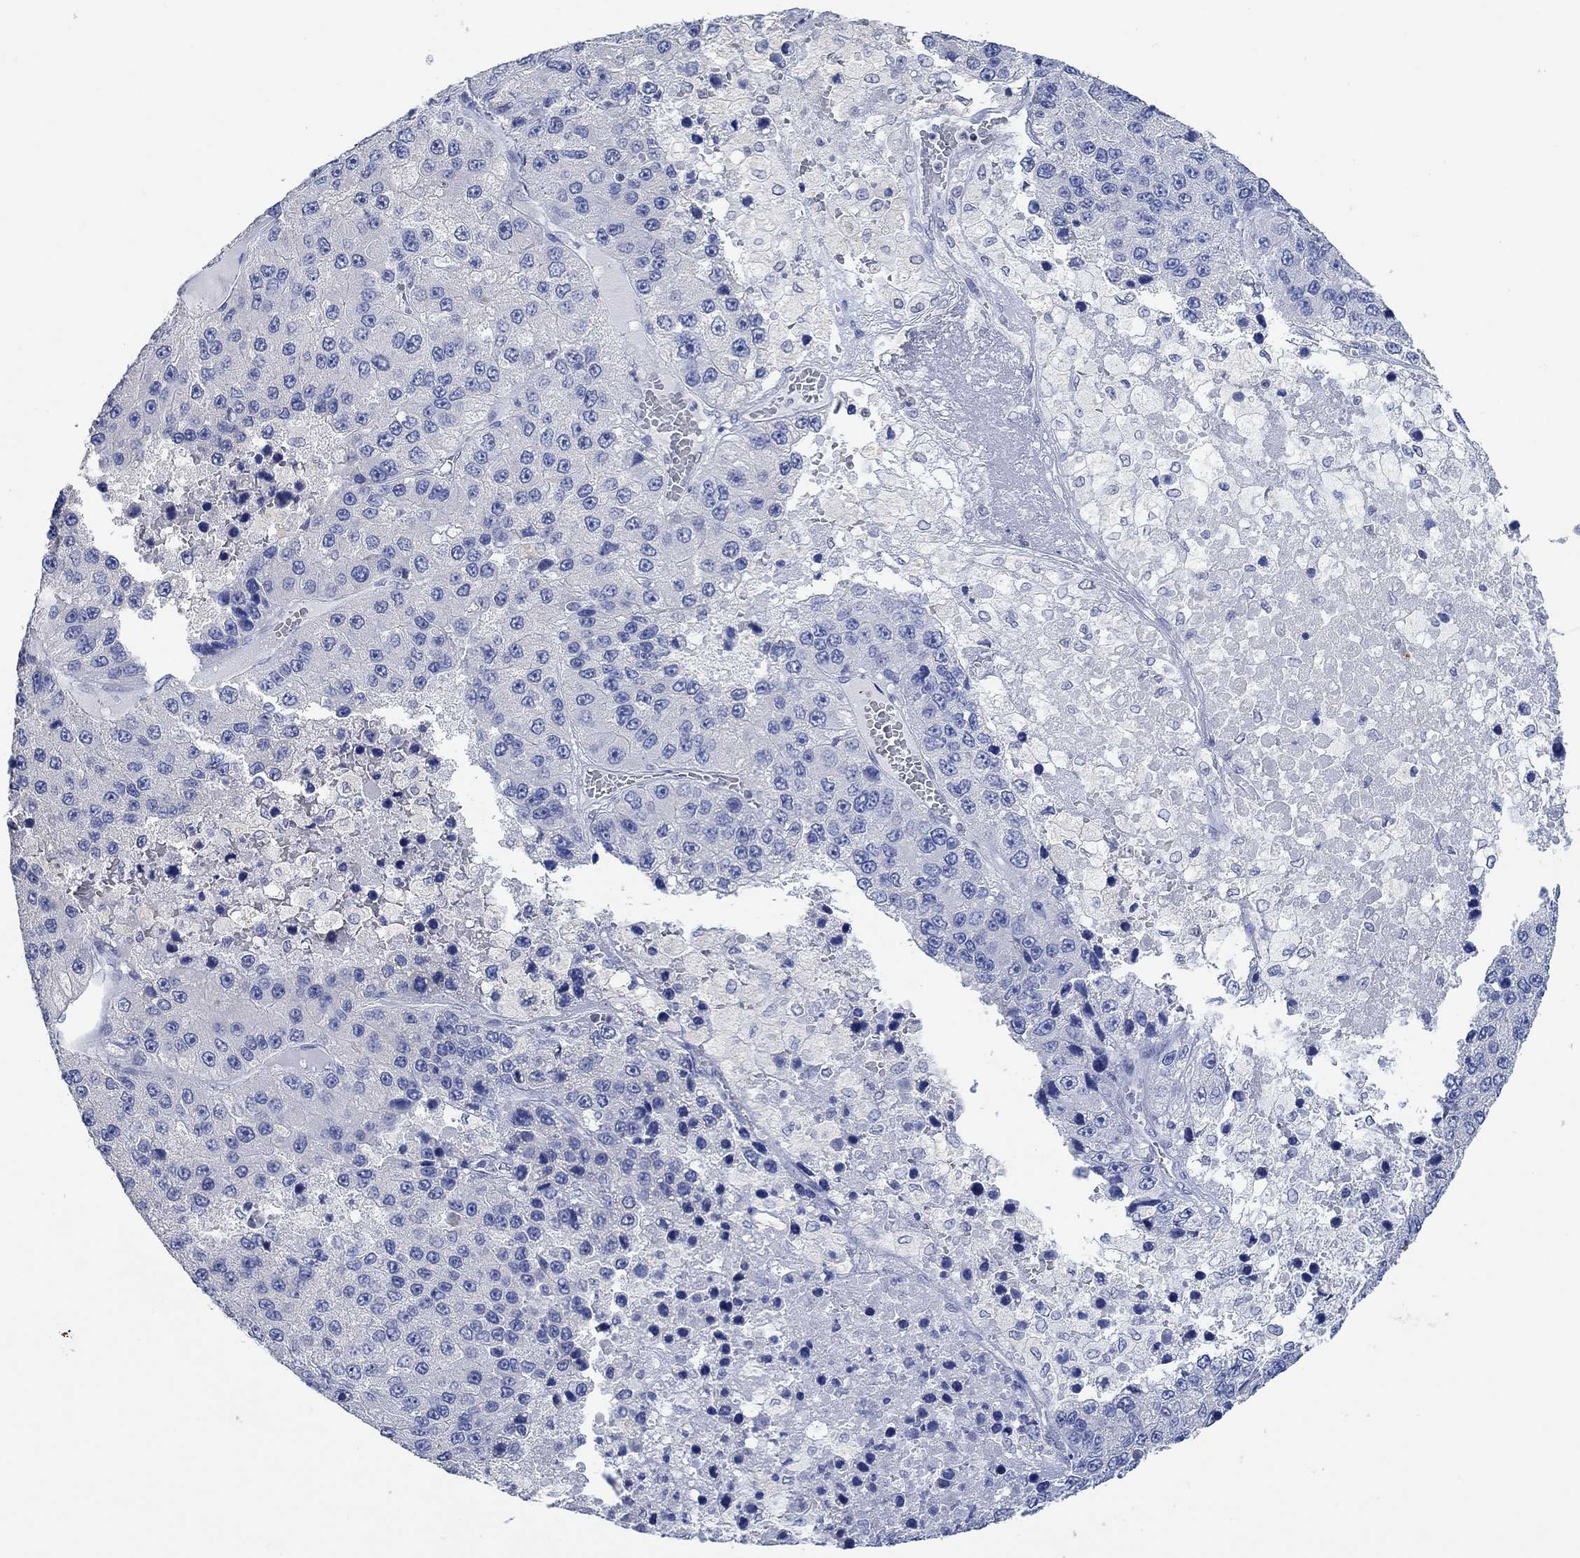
{"staining": {"intensity": "negative", "quantity": "none", "location": "none"}, "tissue": "liver cancer", "cell_type": "Tumor cells", "image_type": "cancer", "snomed": [{"axis": "morphology", "description": "Carcinoma, Hepatocellular, NOS"}, {"axis": "topography", "description": "Liver"}], "caption": "An immunohistochemistry histopathology image of liver cancer is shown. There is no staining in tumor cells of liver cancer.", "gene": "PPP1R17", "patient": {"sex": "female", "age": 73}}